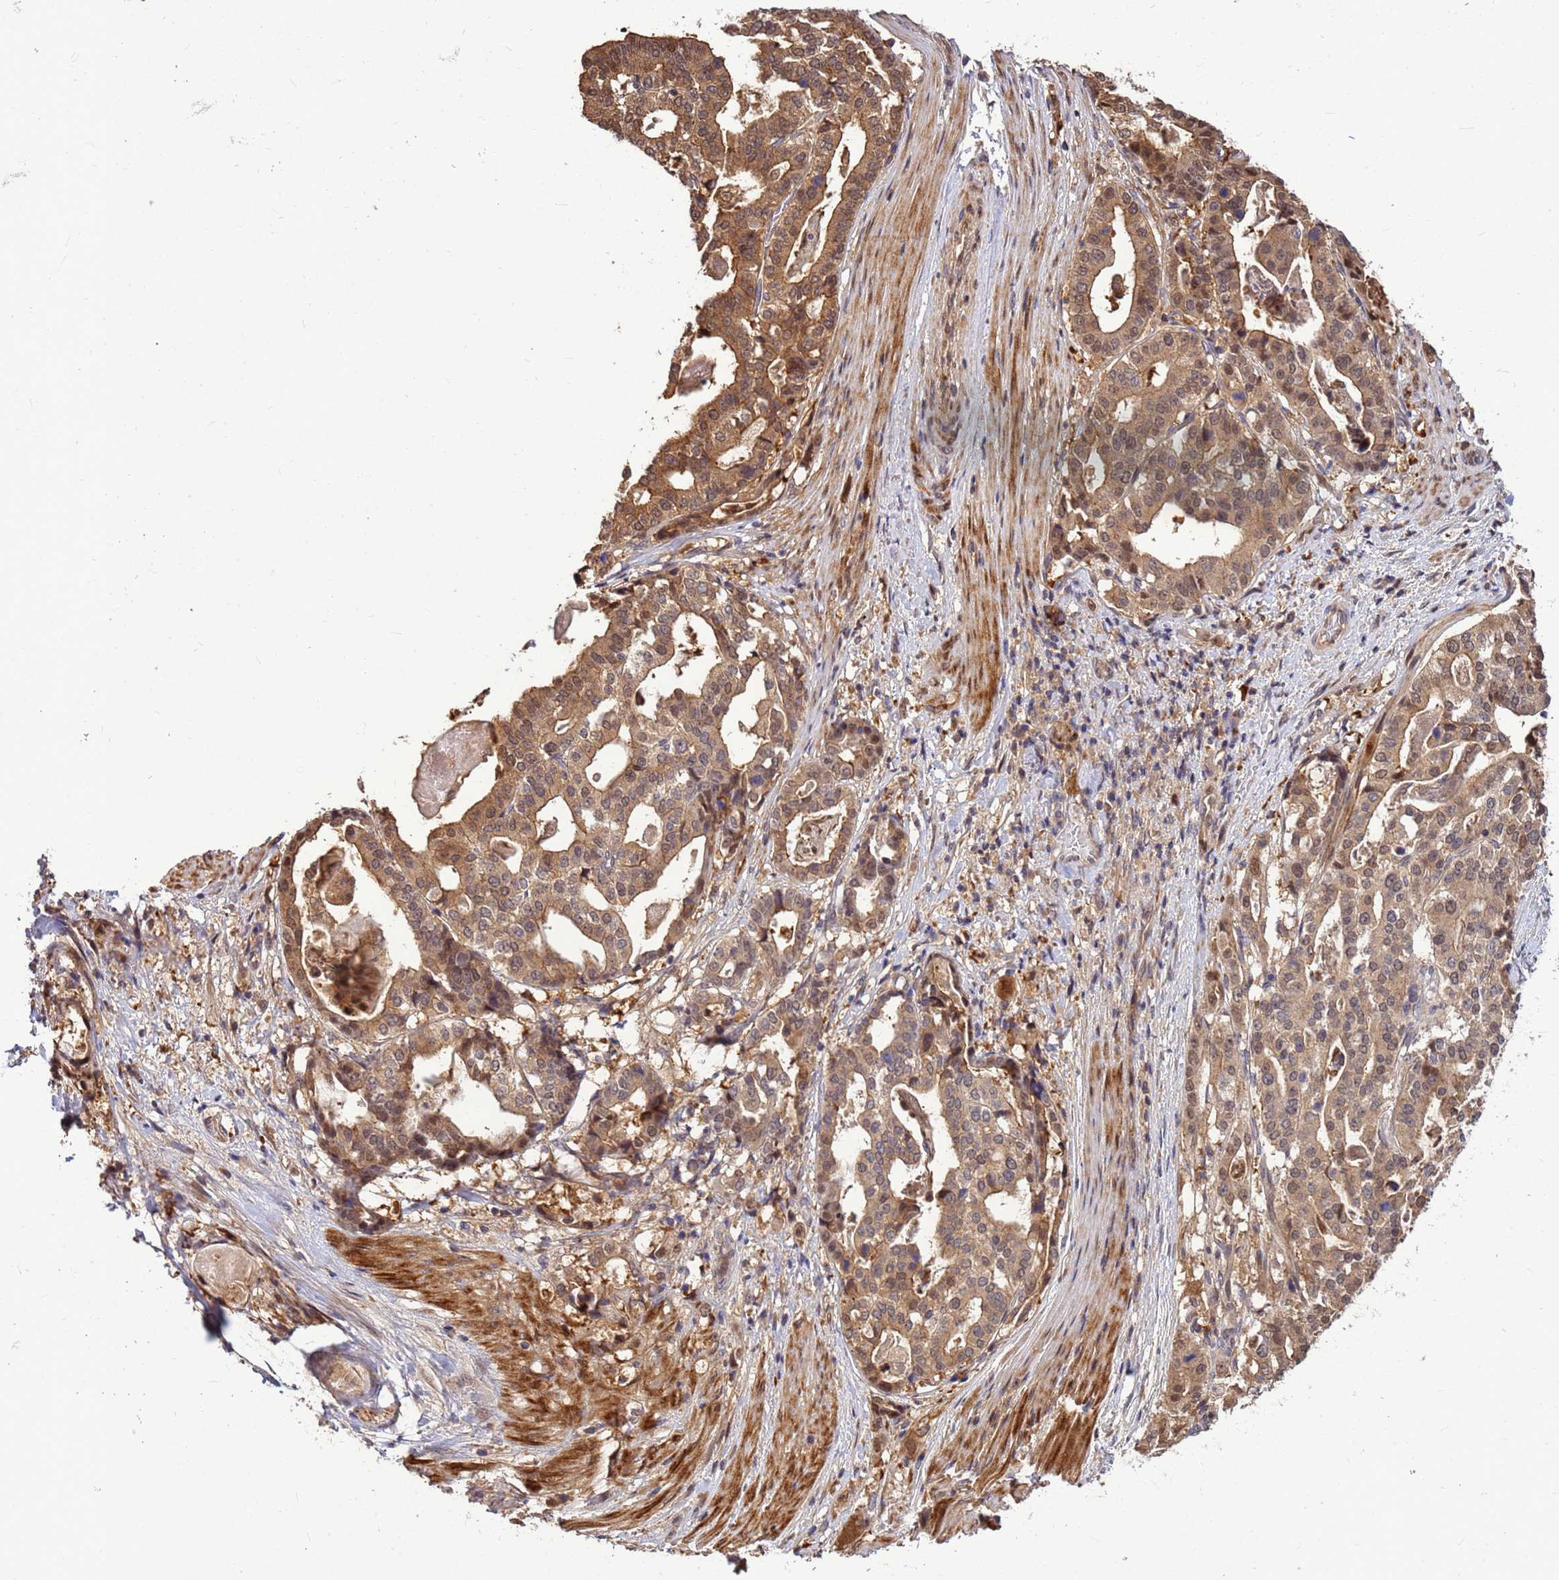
{"staining": {"intensity": "moderate", "quantity": ">75%", "location": "cytoplasmic/membranous,nuclear"}, "tissue": "stomach cancer", "cell_type": "Tumor cells", "image_type": "cancer", "snomed": [{"axis": "morphology", "description": "Adenocarcinoma, NOS"}, {"axis": "topography", "description": "Stomach"}], "caption": "This photomicrograph demonstrates immunohistochemistry staining of stomach adenocarcinoma, with medium moderate cytoplasmic/membranous and nuclear positivity in approximately >75% of tumor cells.", "gene": "DUS4L", "patient": {"sex": "male", "age": 48}}